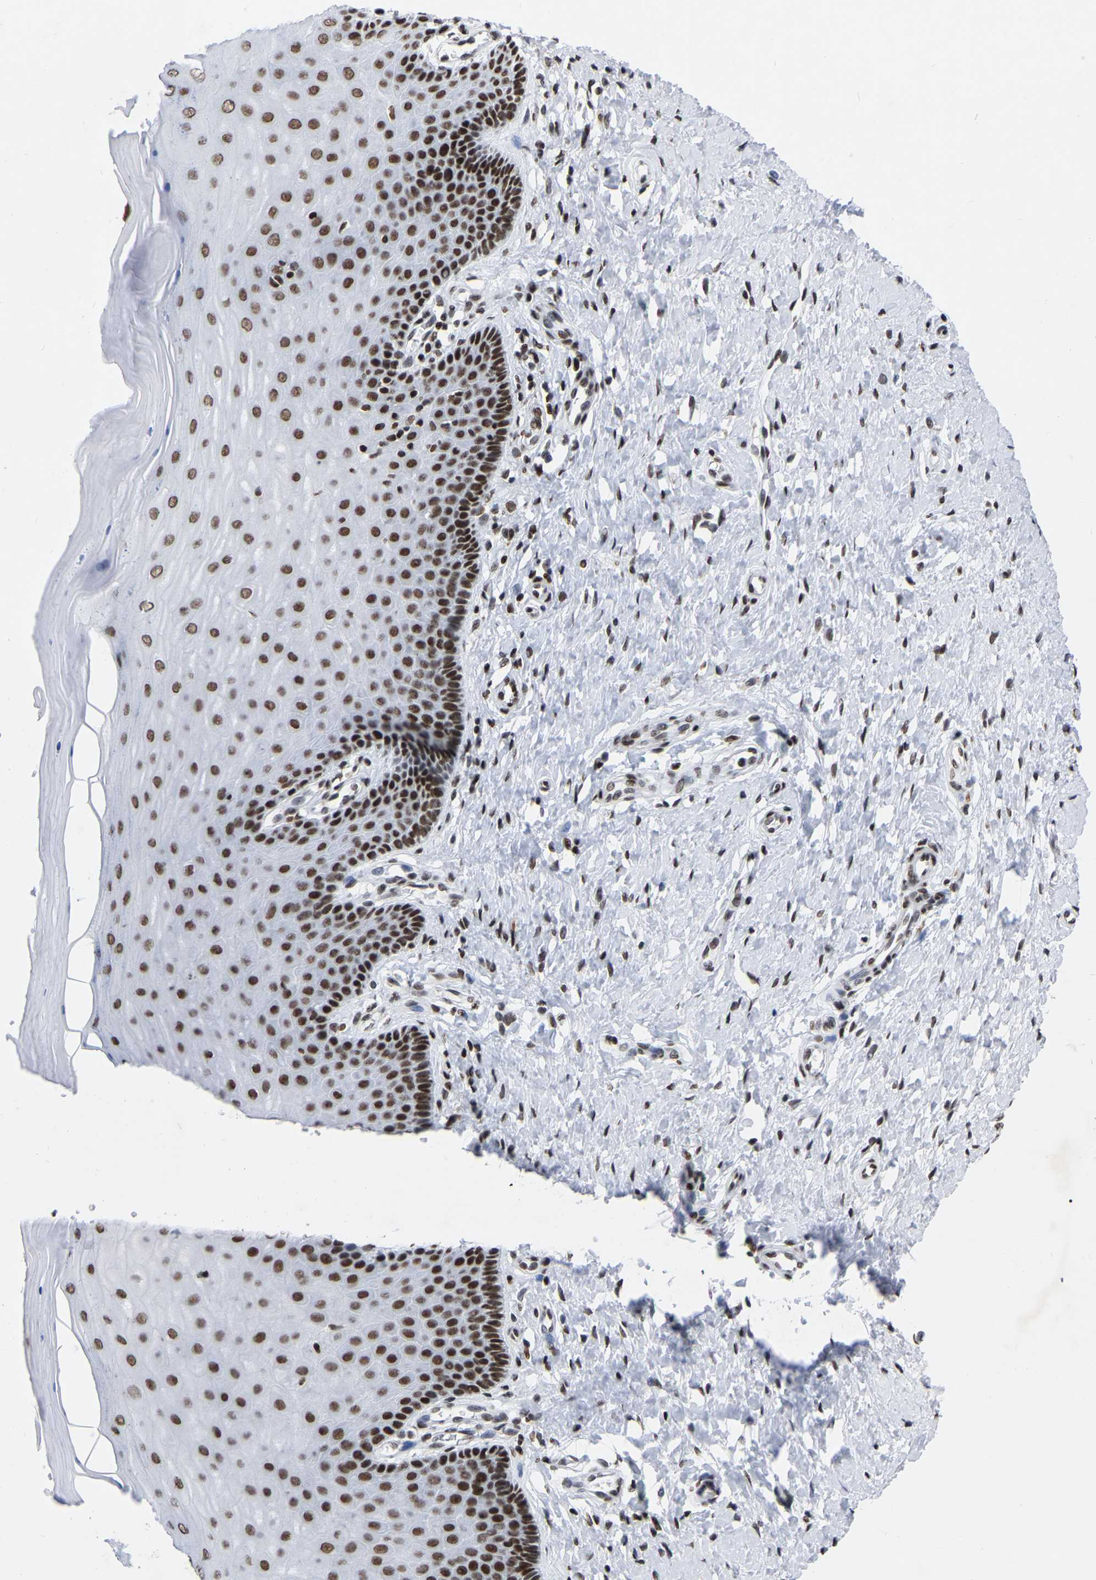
{"staining": {"intensity": "moderate", "quantity": ">75%", "location": "nuclear"}, "tissue": "cervix", "cell_type": "Glandular cells", "image_type": "normal", "snomed": [{"axis": "morphology", "description": "Normal tissue, NOS"}, {"axis": "topography", "description": "Cervix"}], "caption": "IHC photomicrograph of benign cervix: cervix stained using immunohistochemistry (IHC) exhibits medium levels of moderate protein expression localized specifically in the nuclear of glandular cells, appearing as a nuclear brown color.", "gene": "PRCC", "patient": {"sex": "female", "age": 55}}